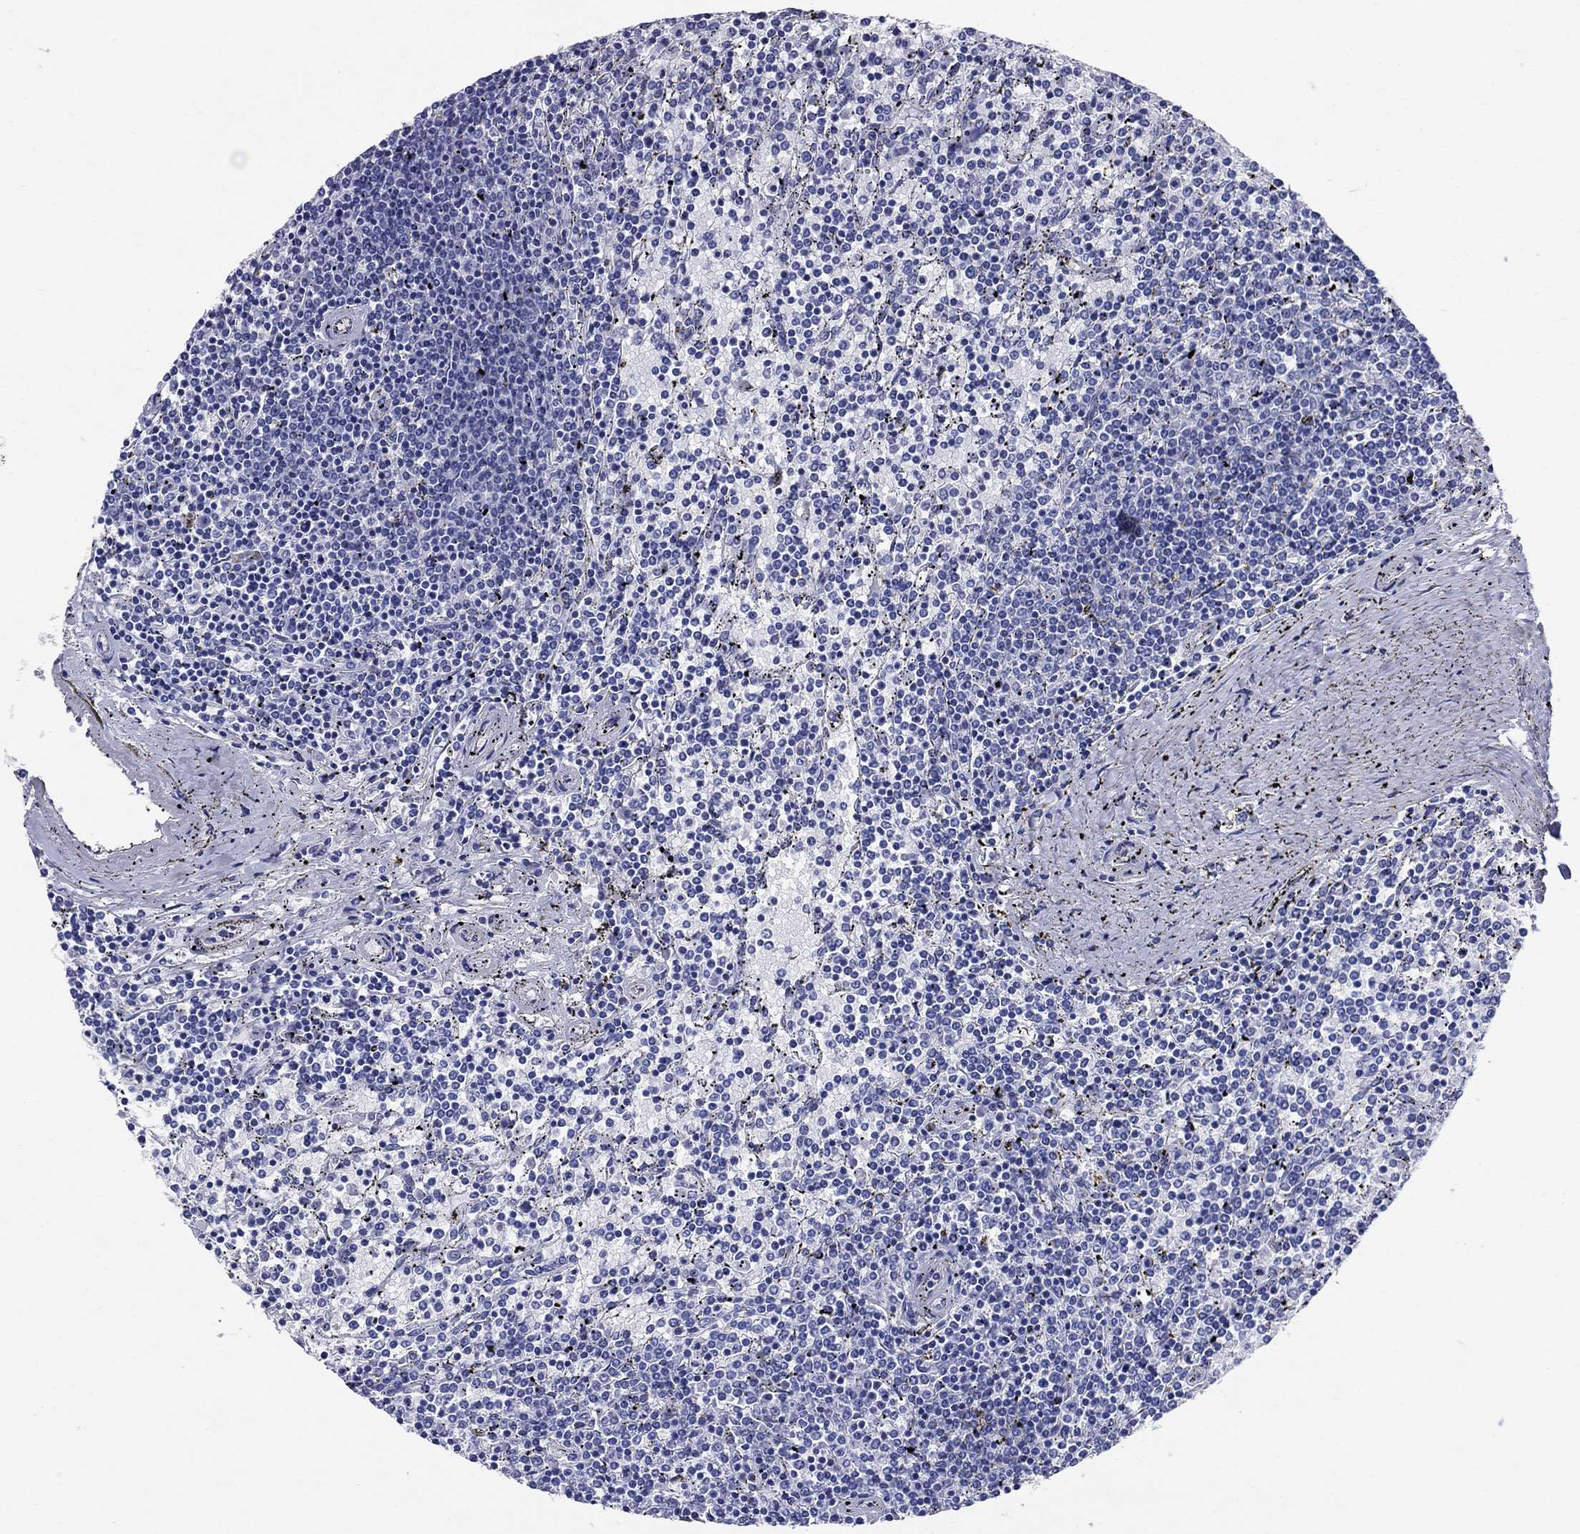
{"staining": {"intensity": "negative", "quantity": "none", "location": "none"}, "tissue": "lymphoma", "cell_type": "Tumor cells", "image_type": "cancer", "snomed": [{"axis": "morphology", "description": "Malignant lymphoma, non-Hodgkin's type, Low grade"}, {"axis": "topography", "description": "Spleen"}], "caption": "Malignant lymphoma, non-Hodgkin's type (low-grade) was stained to show a protein in brown. There is no significant staining in tumor cells.", "gene": "SMCP", "patient": {"sex": "female", "age": 77}}